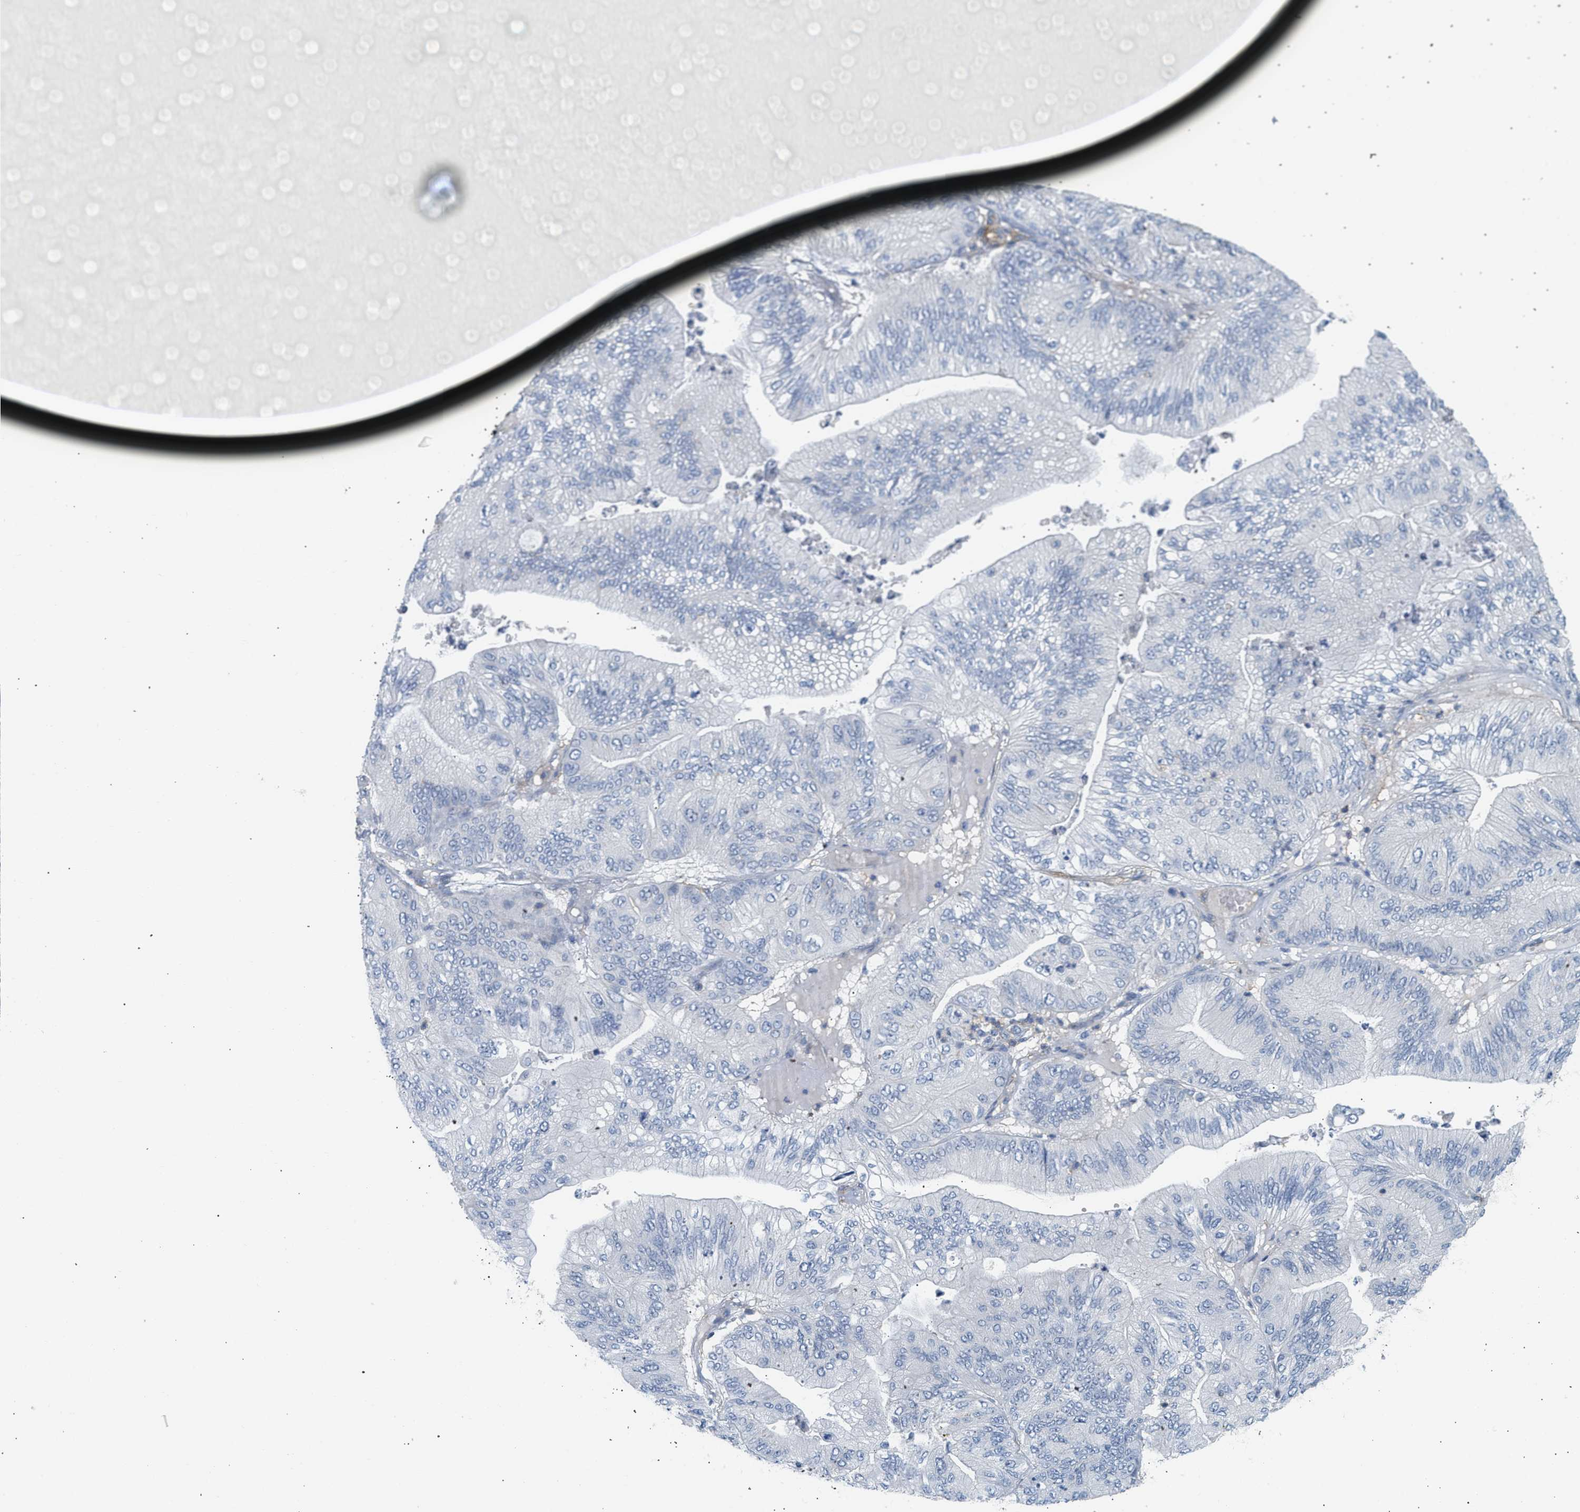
{"staining": {"intensity": "negative", "quantity": "none", "location": "none"}, "tissue": "ovarian cancer", "cell_type": "Tumor cells", "image_type": "cancer", "snomed": [{"axis": "morphology", "description": "Cystadenocarcinoma, mucinous, NOS"}, {"axis": "topography", "description": "Ovary"}], "caption": "The micrograph exhibits no significant positivity in tumor cells of mucinous cystadenocarcinoma (ovarian).", "gene": "BVES", "patient": {"sex": "female", "age": 61}}